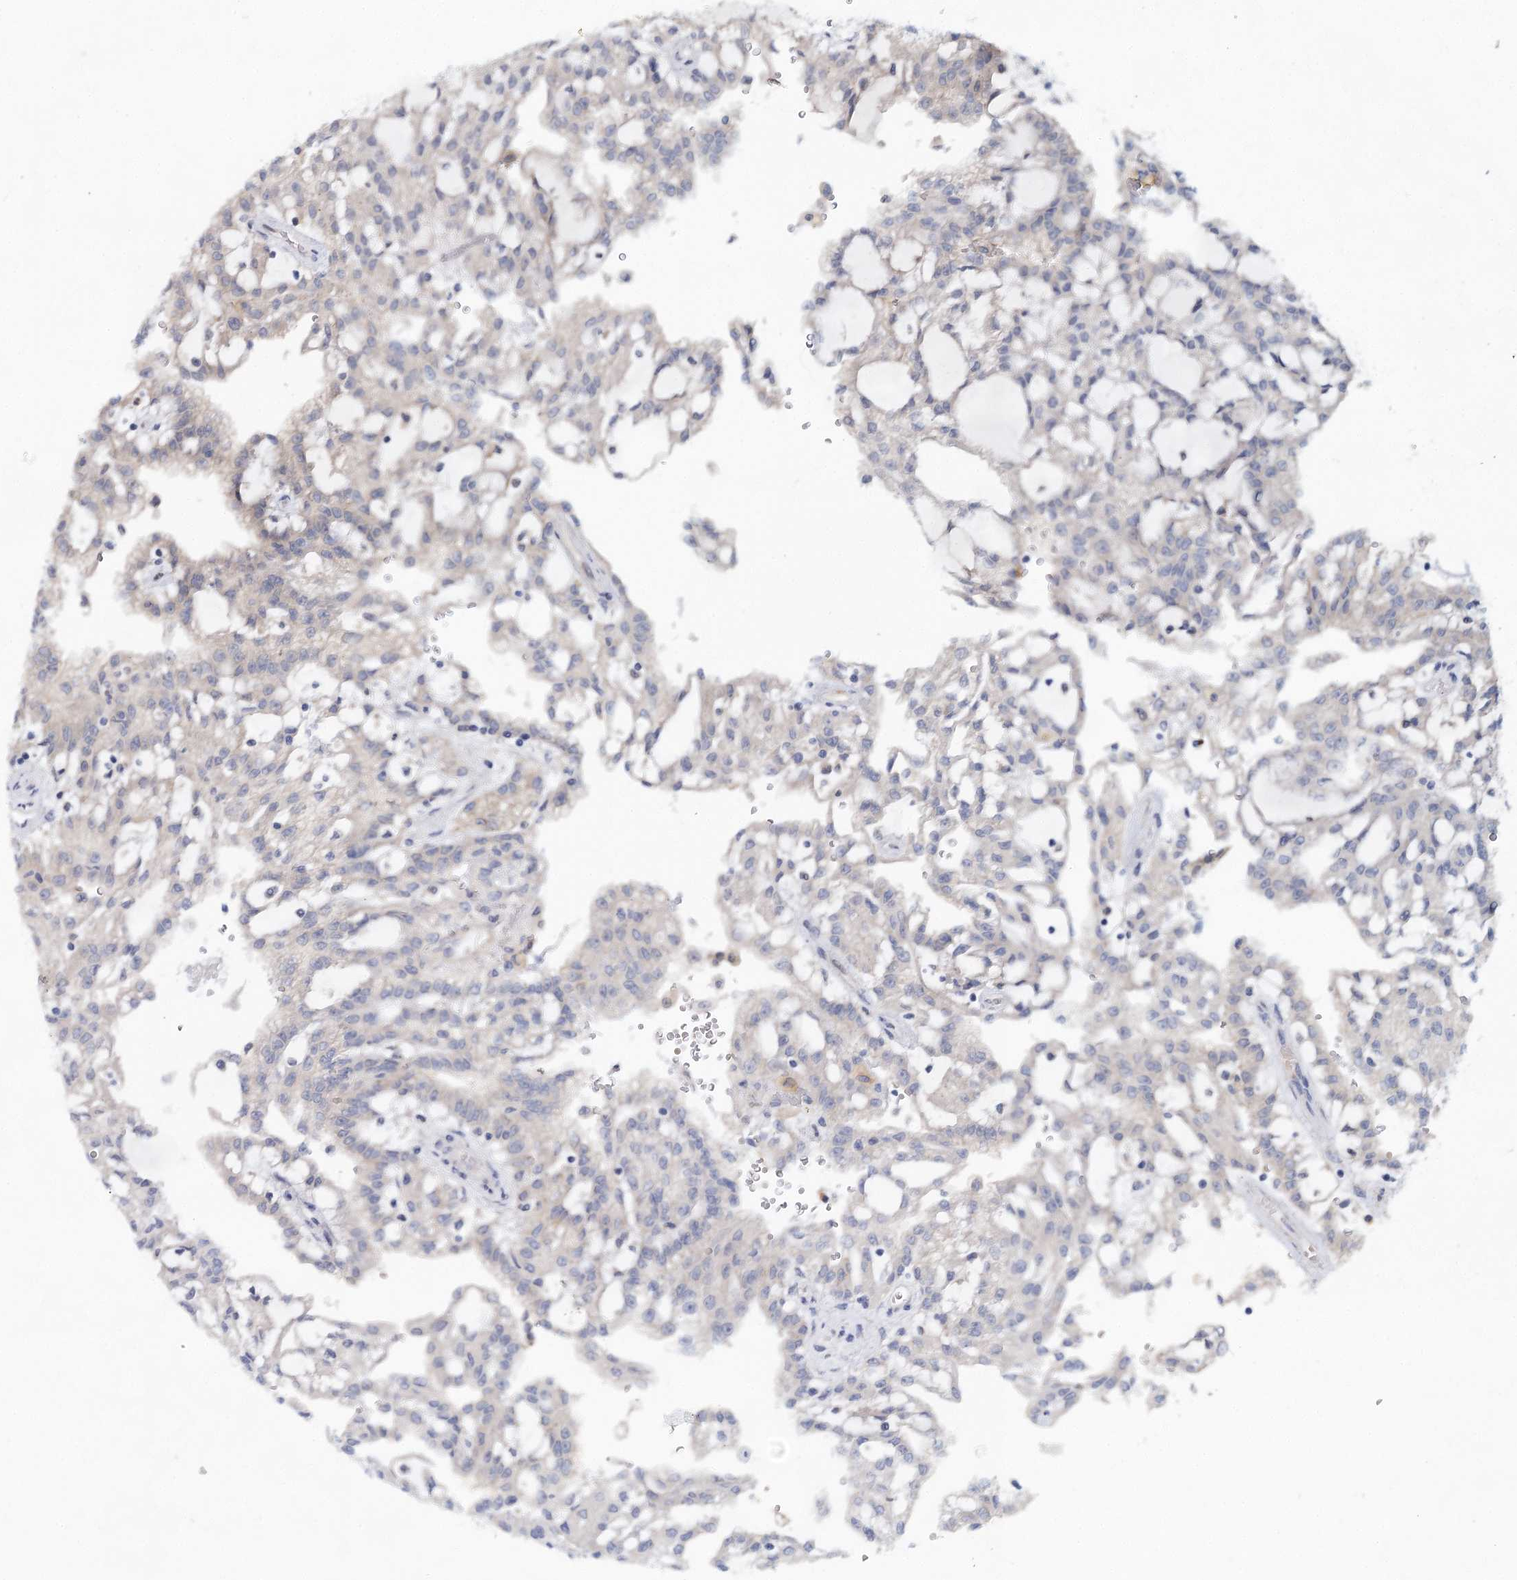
{"staining": {"intensity": "negative", "quantity": "none", "location": "none"}, "tissue": "renal cancer", "cell_type": "Tumor cells", "image_type": "cancer", "snomed": [{"axis": "morphology", "description": "Adenocarcinoma, NOS"}, {"axis": "topography", "description": "Kidney"}], "caption": "Human renal cancer stained for a protein using immunohistochemistry demonstrates no staining in tumor cells.", "gene": "BLTP1", "patient": {"sex": "male", "age": 63}}